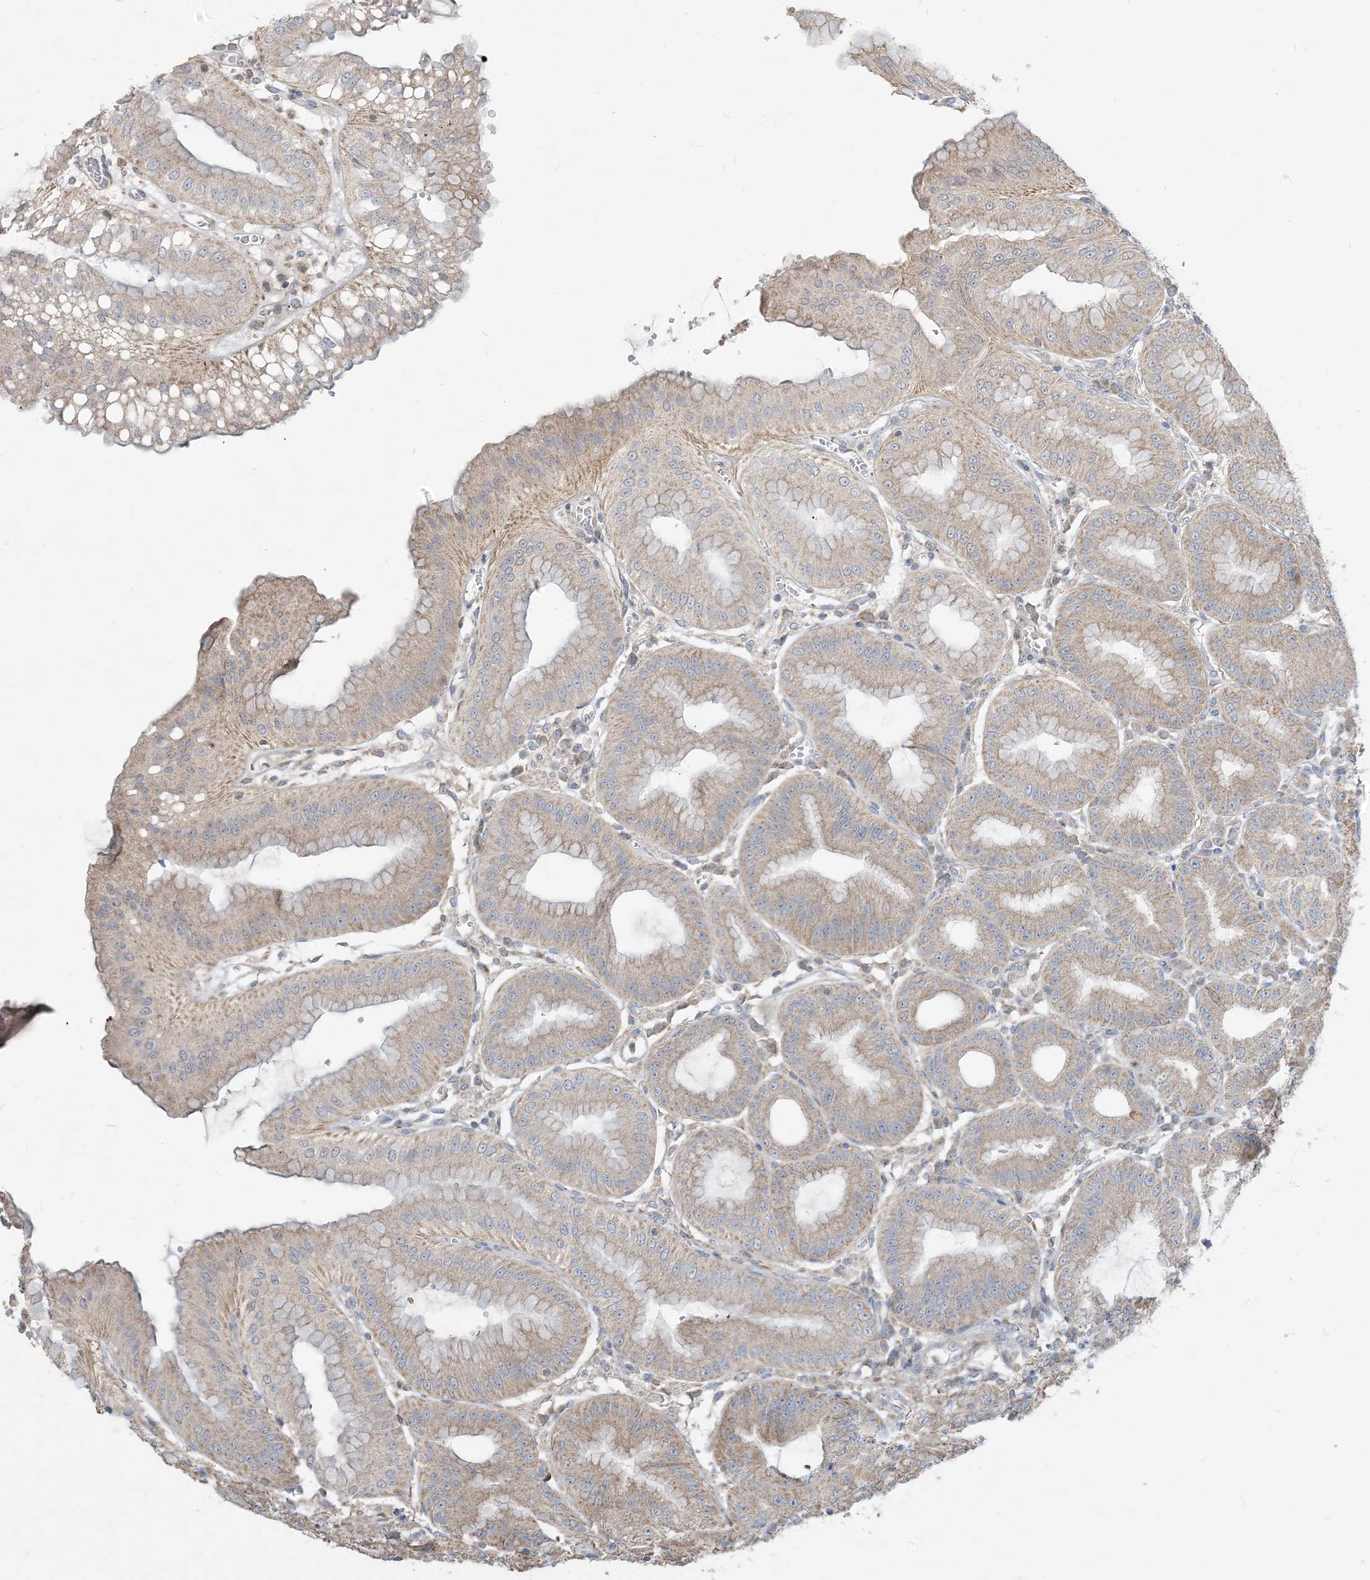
{"staining": {"intensity": "moderate", "quantity": "25%-75%", "location": "cytoplasmic/membranous"}, "tissue": "stomach", "cell_type": "Glandular cells", "image_type": "normal", "snomed": [{"axis": "morphology", "description": "Normal tissue, NOS"}, {"axis": "topography", "description": "Stomach, lower"}], "caption": "Immunohistochemical staining of benign human stomach shows medium levels of moderate cytoplasmic/membranous staining in approximately 25%-75% of glandular cells. Using DAB (brown) and hematoxylin (blue) stains, captured at high magnification using brightfield microscopy.", "gene": "ECHDC1", "patient": {"sex": "male", "age": 71}}